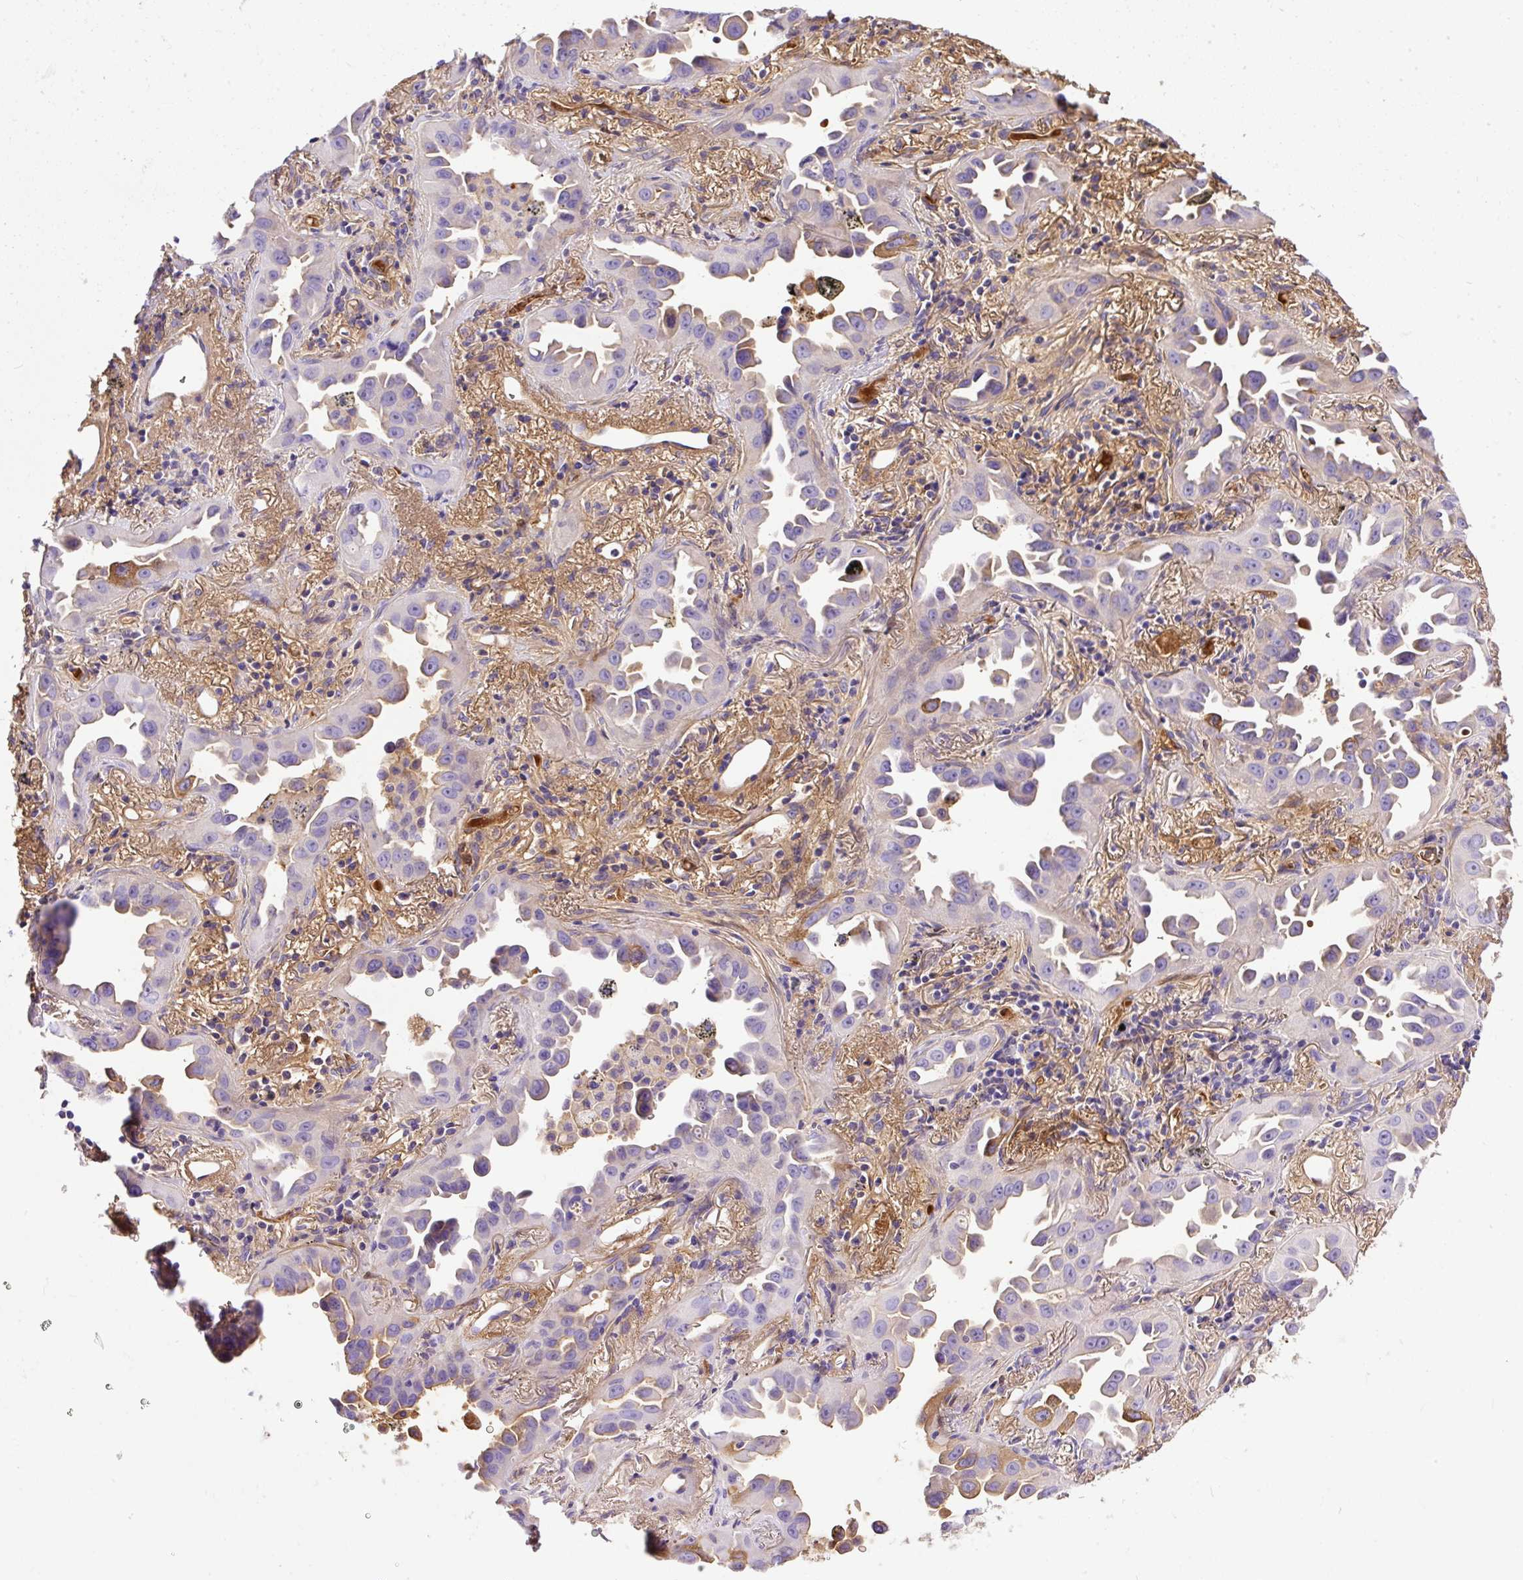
{"staining": {"intensity": "weak", "quantity": "<25%", "location": "cytoplasmic/membranous"}, "tissue": "lung cancer", "cell_type": "Tumor cells", "image_type": "cancer", "snomed": [{"axis": "morphology", "description": "Adenocarcinoma, NOS"}, {"axis": "topography", "description": "Lung"}], "caption": "Immunohistochemical staining of human lung adenocarcinoma shows no significant positivity in tumor cells.", "gene": "CLEC3B", "patient": {"sex": "male", "age": 68}}